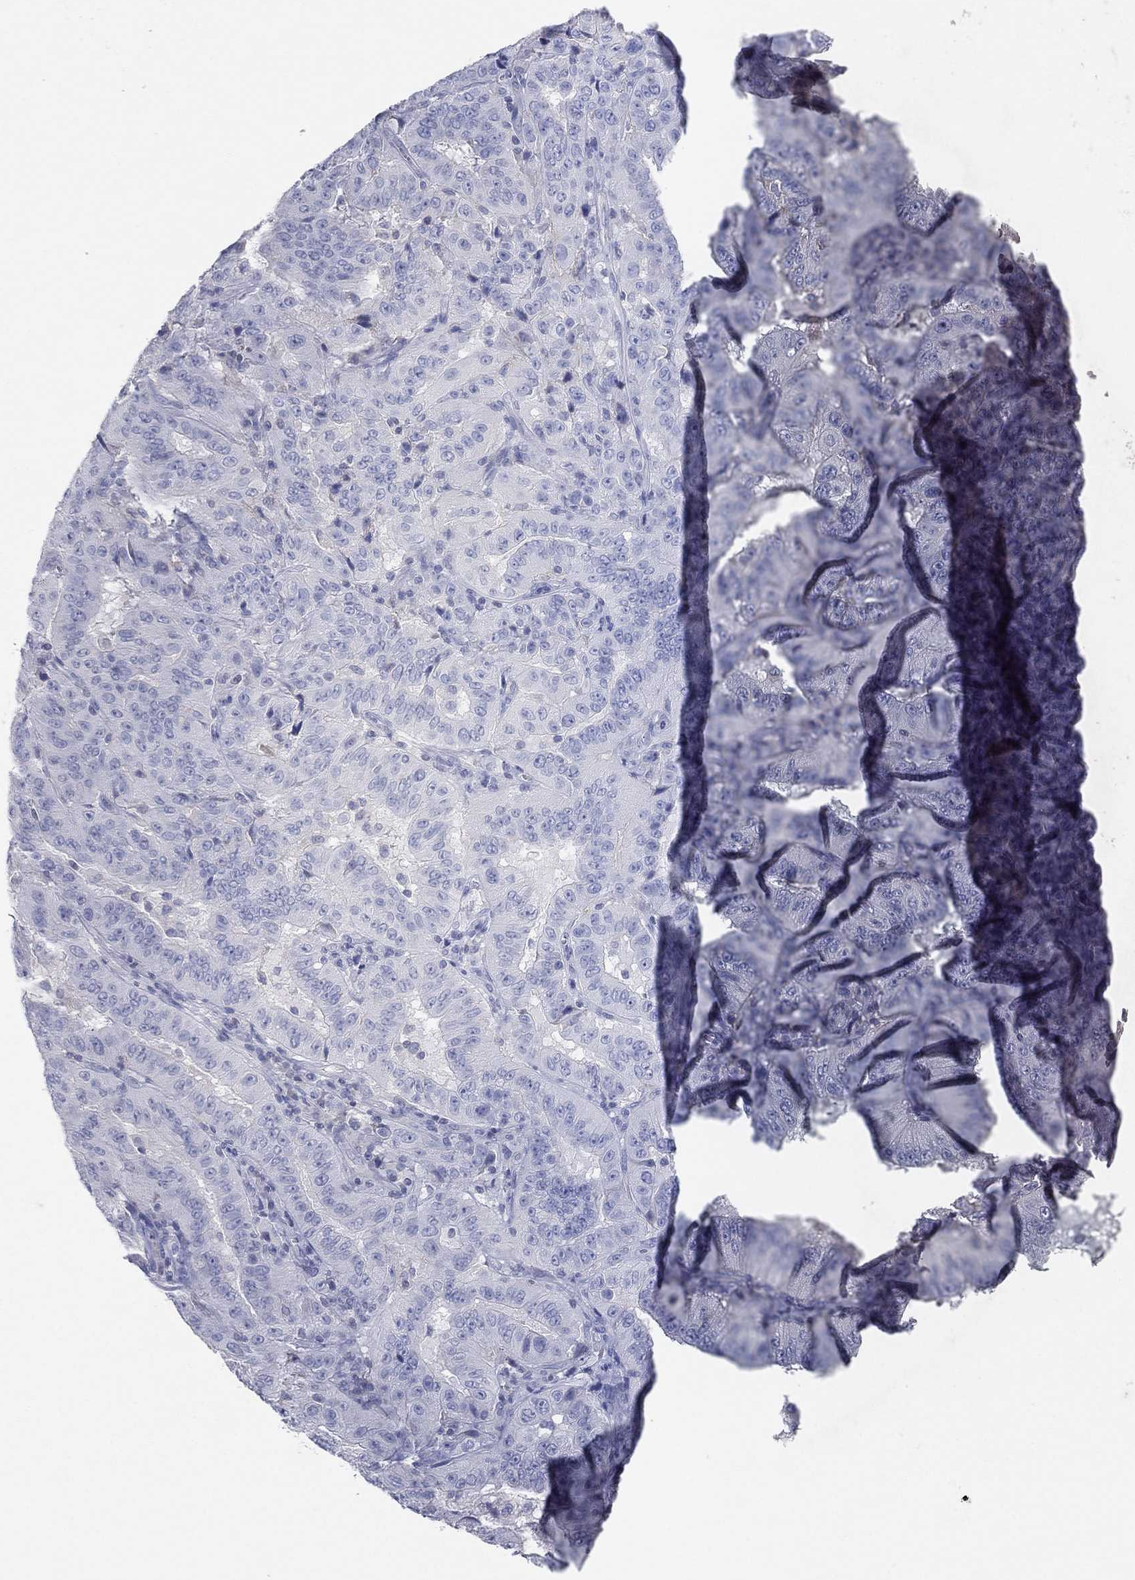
{"staining": {"intensity": "negative", "quantity": "none", "location": "none"}, "tissue": "pancreatic cancer", "cell_type": "Tumor cells", "image_type": "cancer", "snomed": [{"axis": "morphology", "description": "Adenocarcinoma, NOS"}, {"axis": "topography", "description": "Pancreas"}], "caption": "DAB immunohistochemical staining of human adenocarcinoma (pancreatic) displays no significant positivity in tumor cells.", "gene": "CPT1B", "patient": {"sex": "male", "age": 63}}